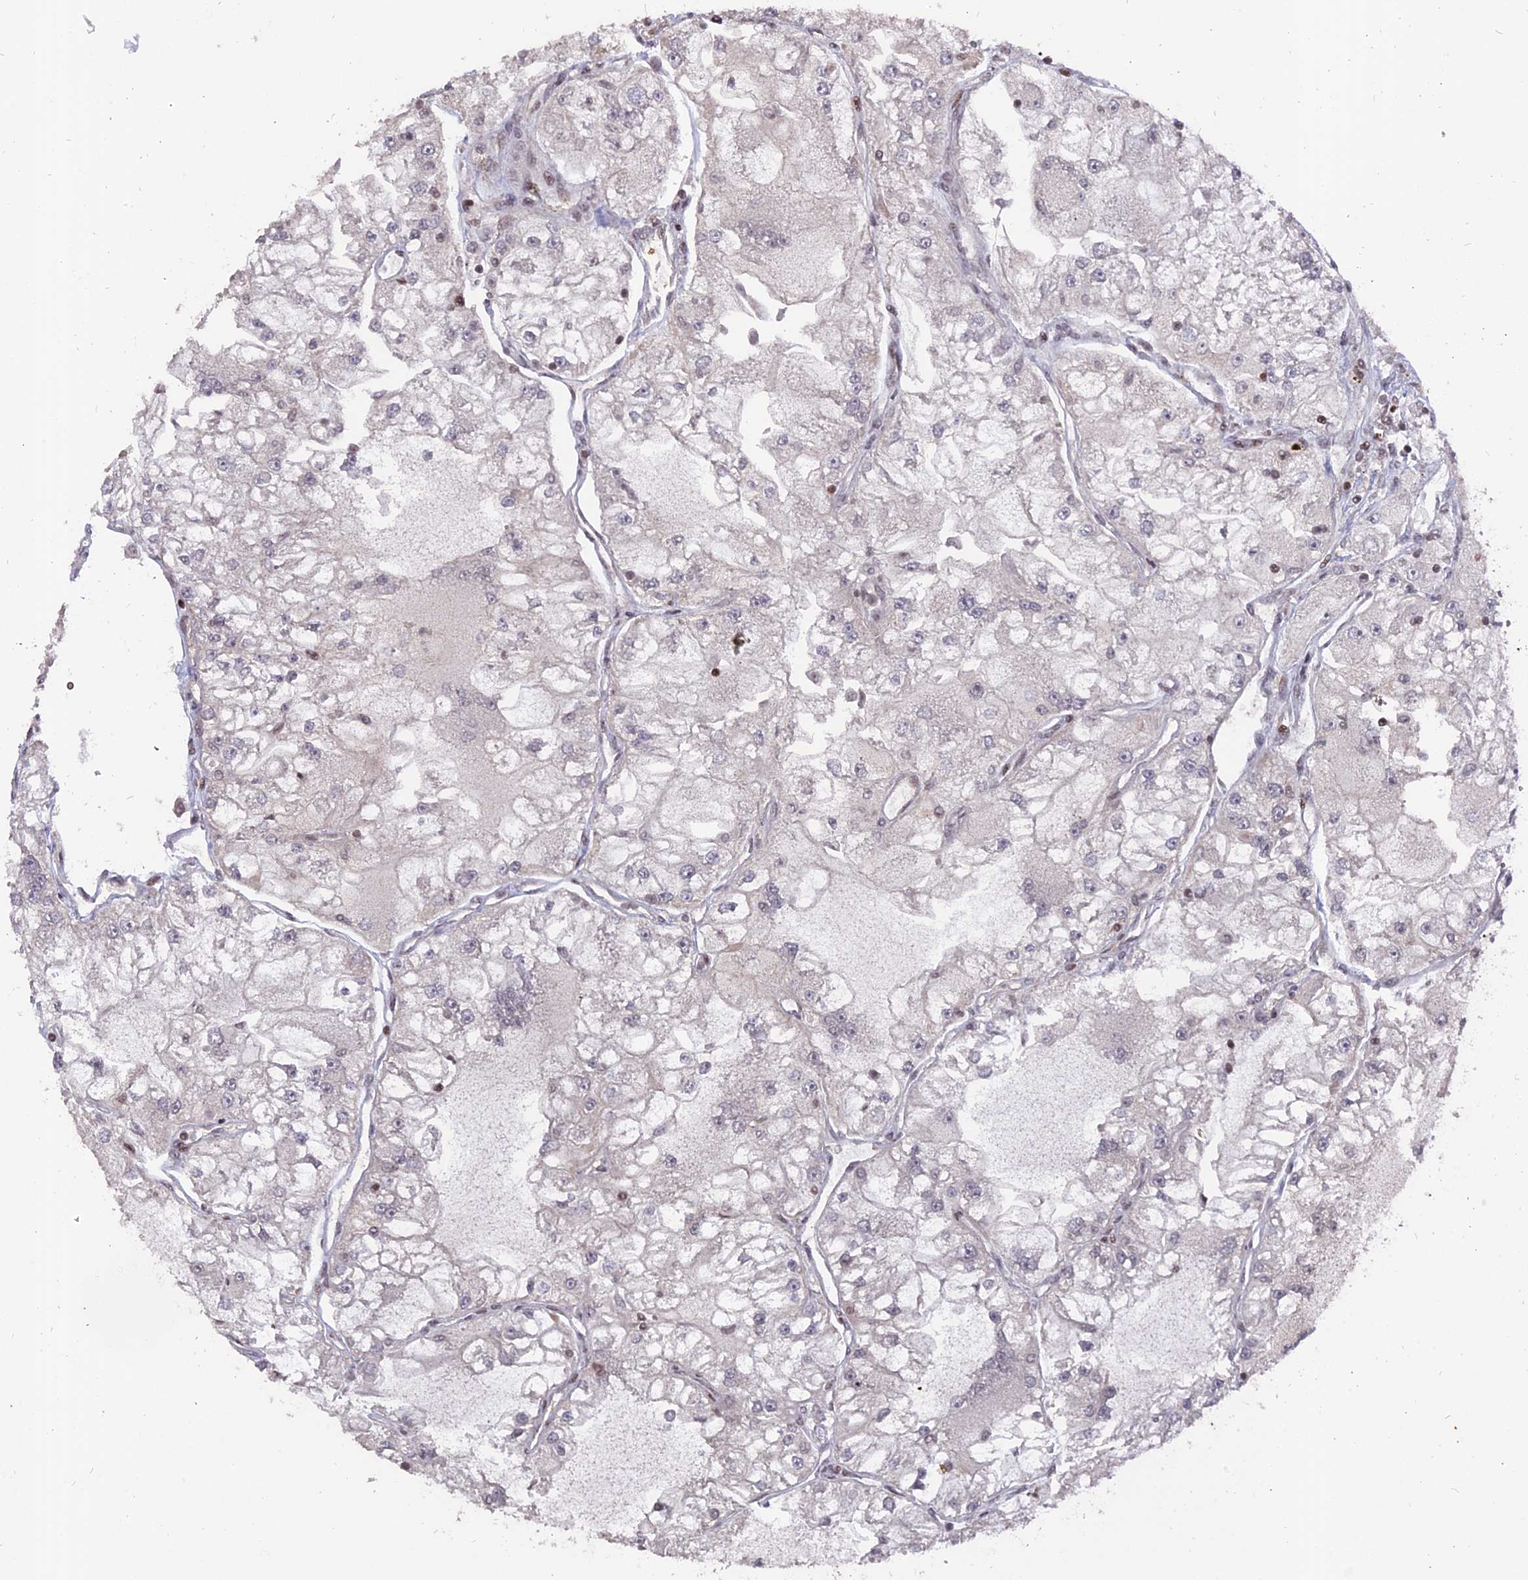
{"staining": {"intensity": "negative", "quantity": "none", "location": "none"}, "tissue": "renal cancer", "cell_type": "Tumor cells", "image_type": "cancer", "snomed": [{"axis": "morphology", "description": "Adenocarcinoma, NOS"}, {"axis": "topography", "description": "Kidney"}], "caption": "Tumor cells show no significant protein positivity in renal cancer.", "gene": "NR1H3", "patient": {"sex": "female", "age": 72}}